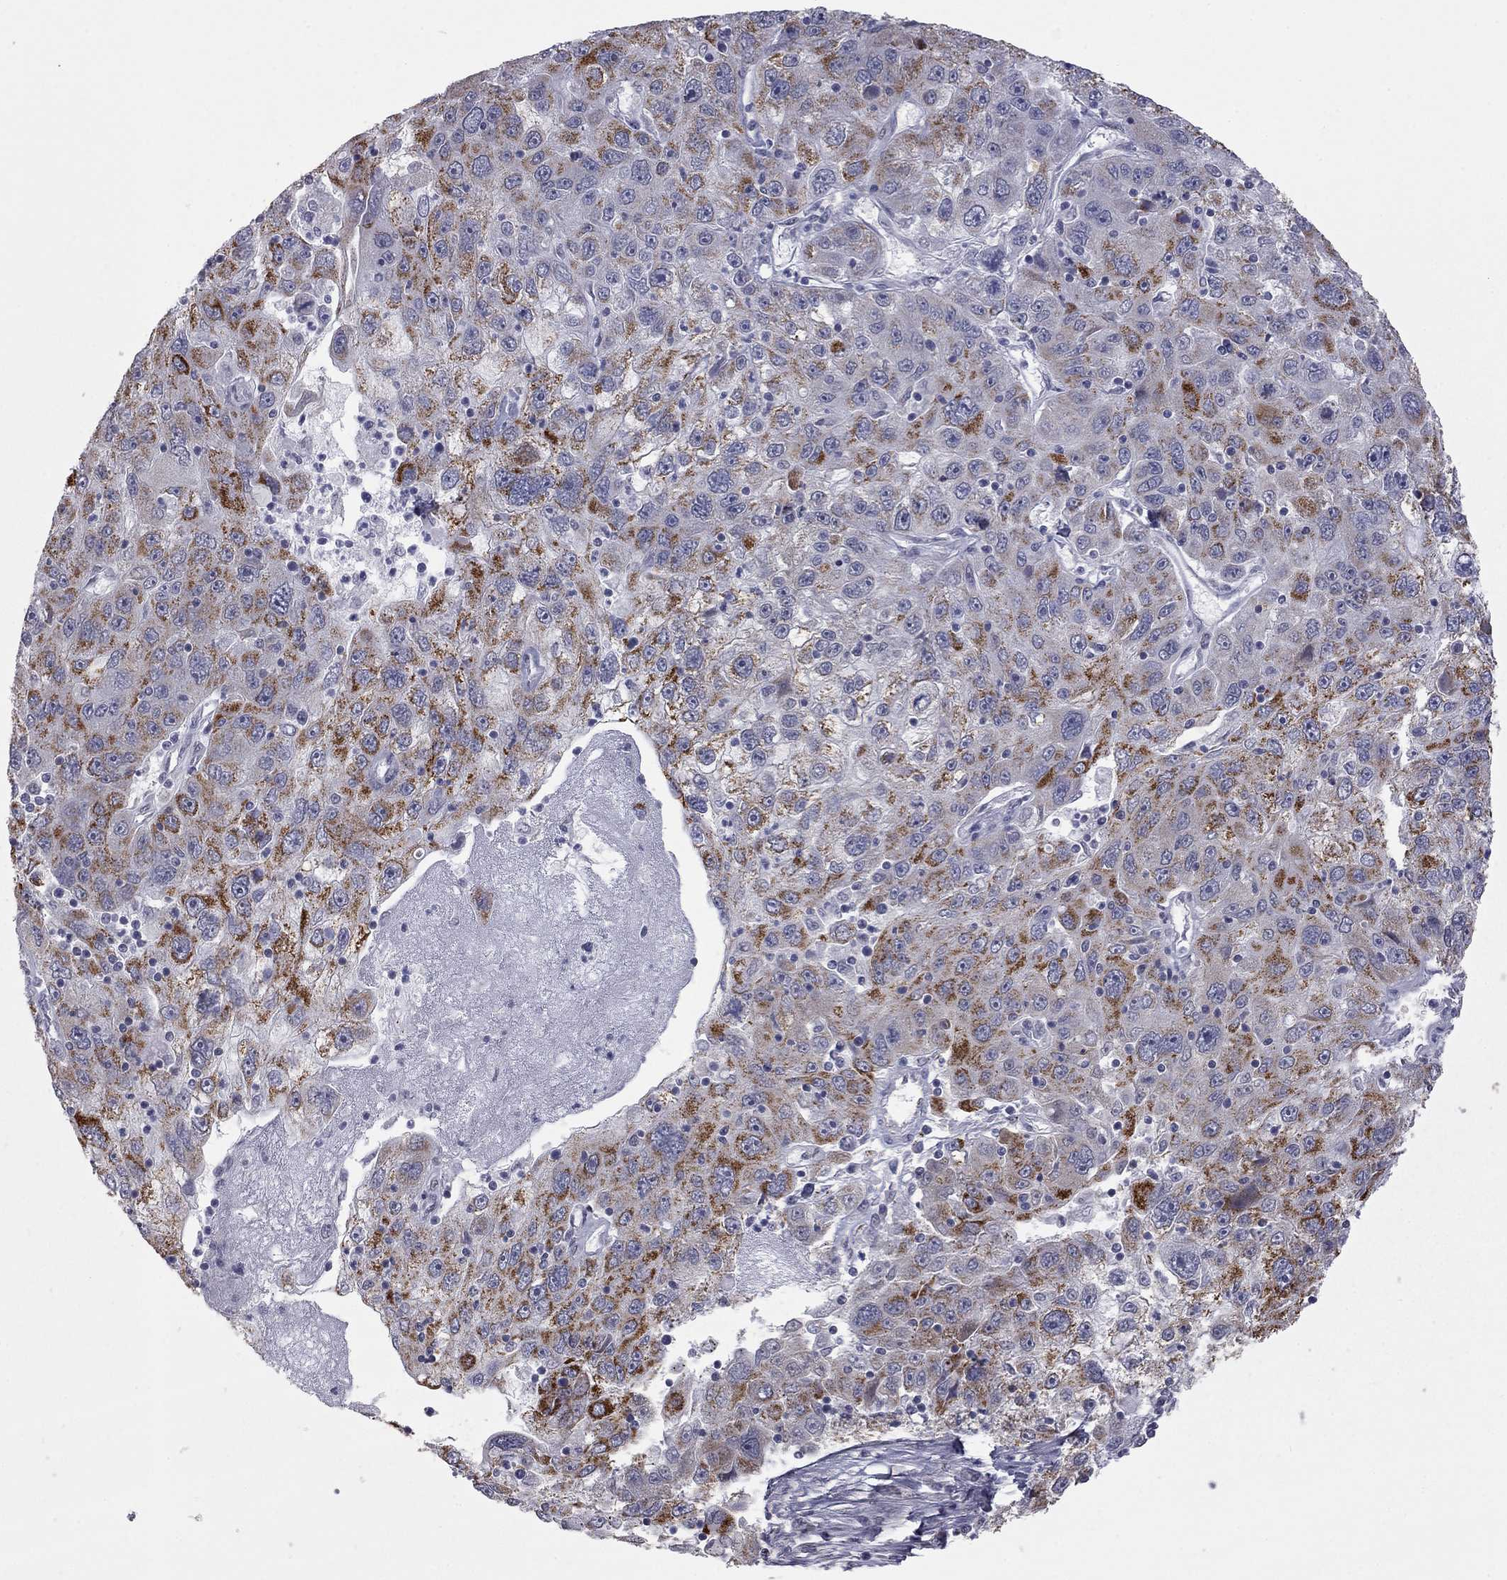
{"staining": {"intensity": "strong", "quantity": ">75%", "location": "cytoplasmic/membranous"}, "tissue": "stomach cancer", "cell_type": "Tumor cells", "image_type": "cancer", "snomed": [{"axis": "morphology", "description": "Adenocarcinoma, NOS"}, {"axis": "topography", "description": "Stomach"}], "caption": "Protein positivity by IHC displays strong cytoplasmic/membranous staining in about >75% of tumor cells in stomach cancer (adenocarcinoma). (IHC, brightfield microscopy, high magnification).", "gene": "MC3R", "patient": {"sex": "male", "age": 56}}